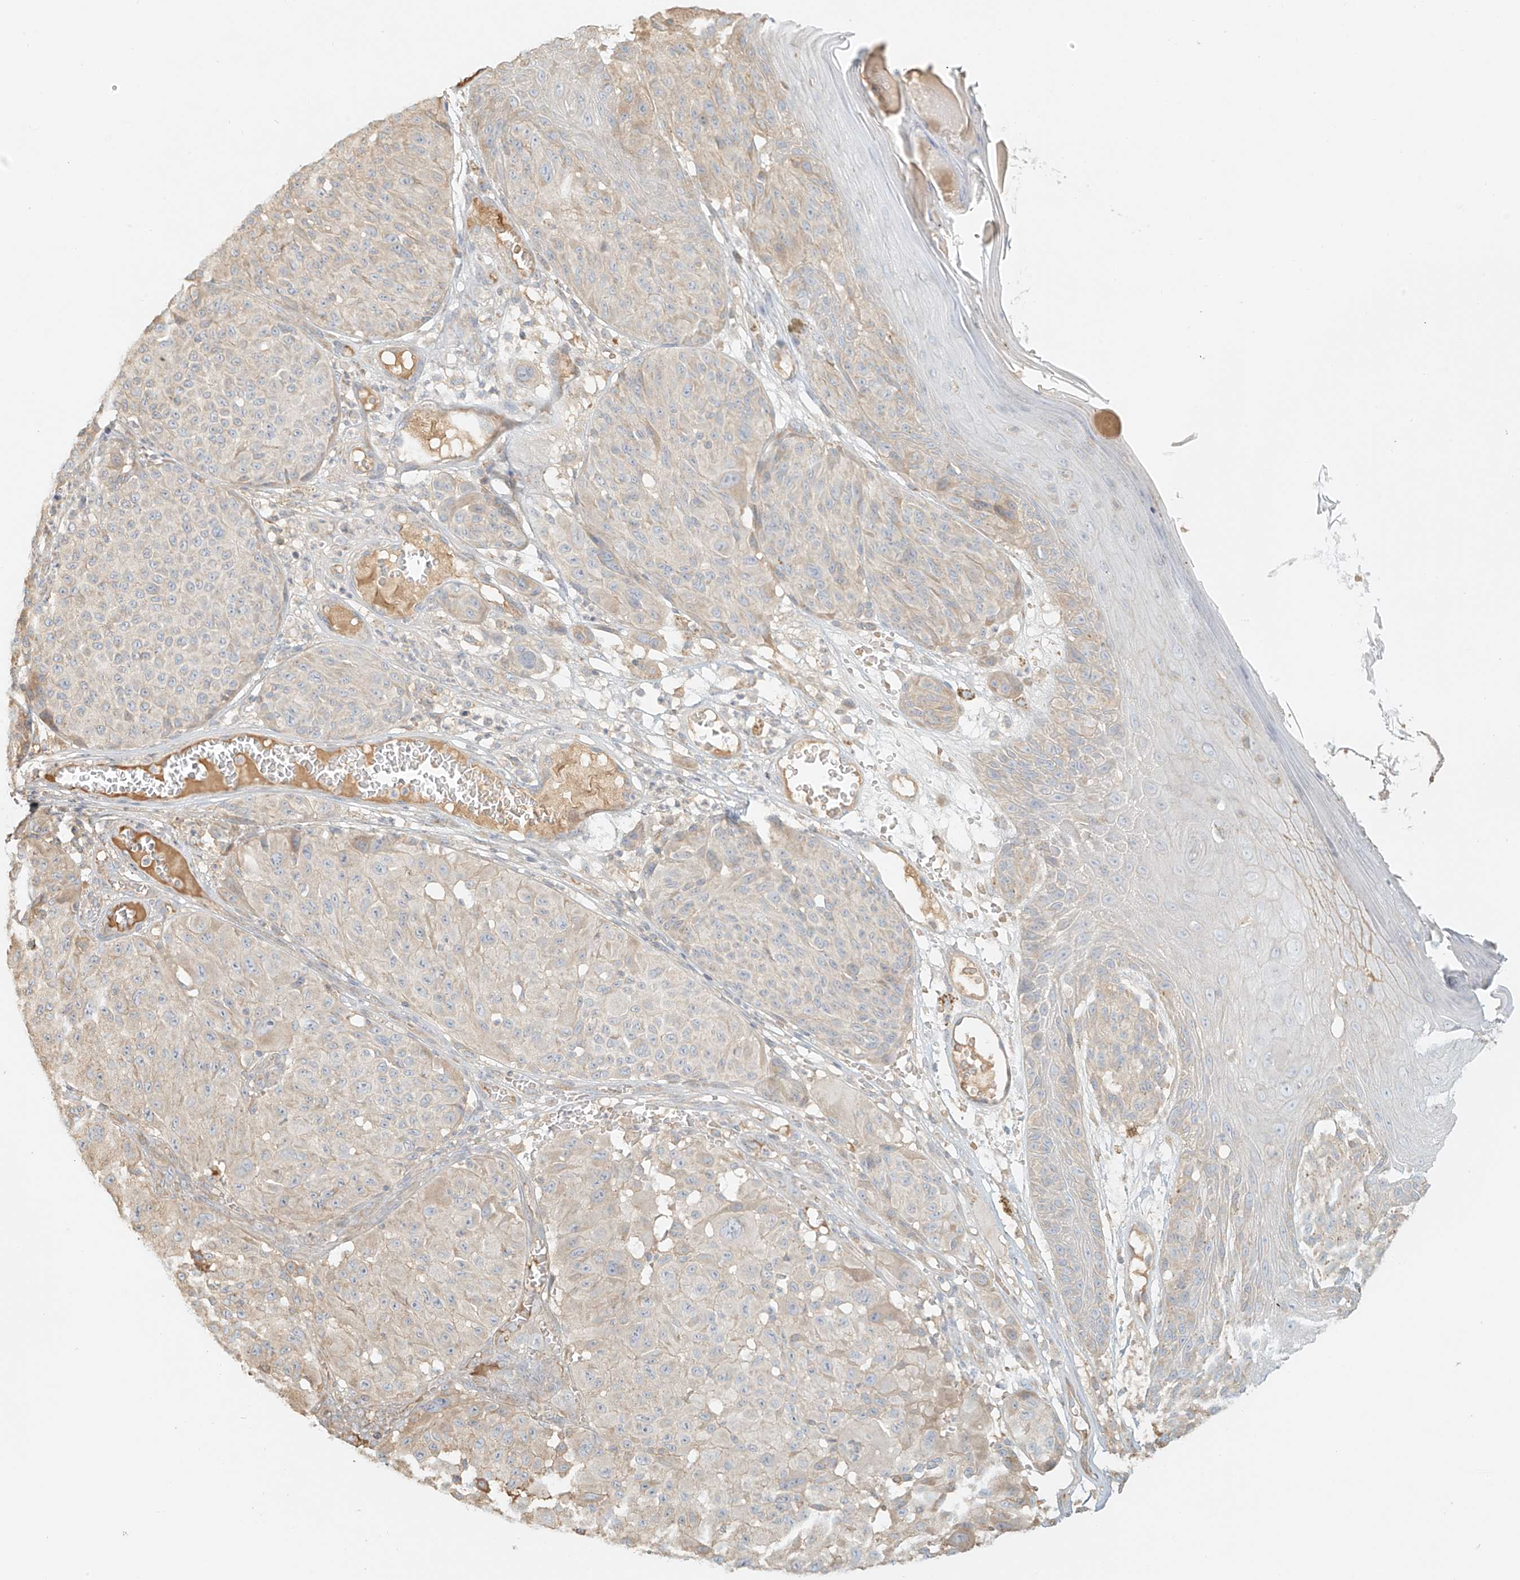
{"staining": {"intensity": "negative", "quantity": "none", "location": "none"}, "tissue": "melanoma", "cell_type": "Tumor cells", "image_type": "cancer", "snomed": [{"axis": "morphology", "description": "Malignant melanoma, NOS"}, {"axis": "topography", "description": "Skin"}], "caption": "This is an IHC photomicrograph of malignant melanoma. There is no expression in tumor cells.", "gene": "UPK1B", "patient": {"sex": "male", "age": 83}}